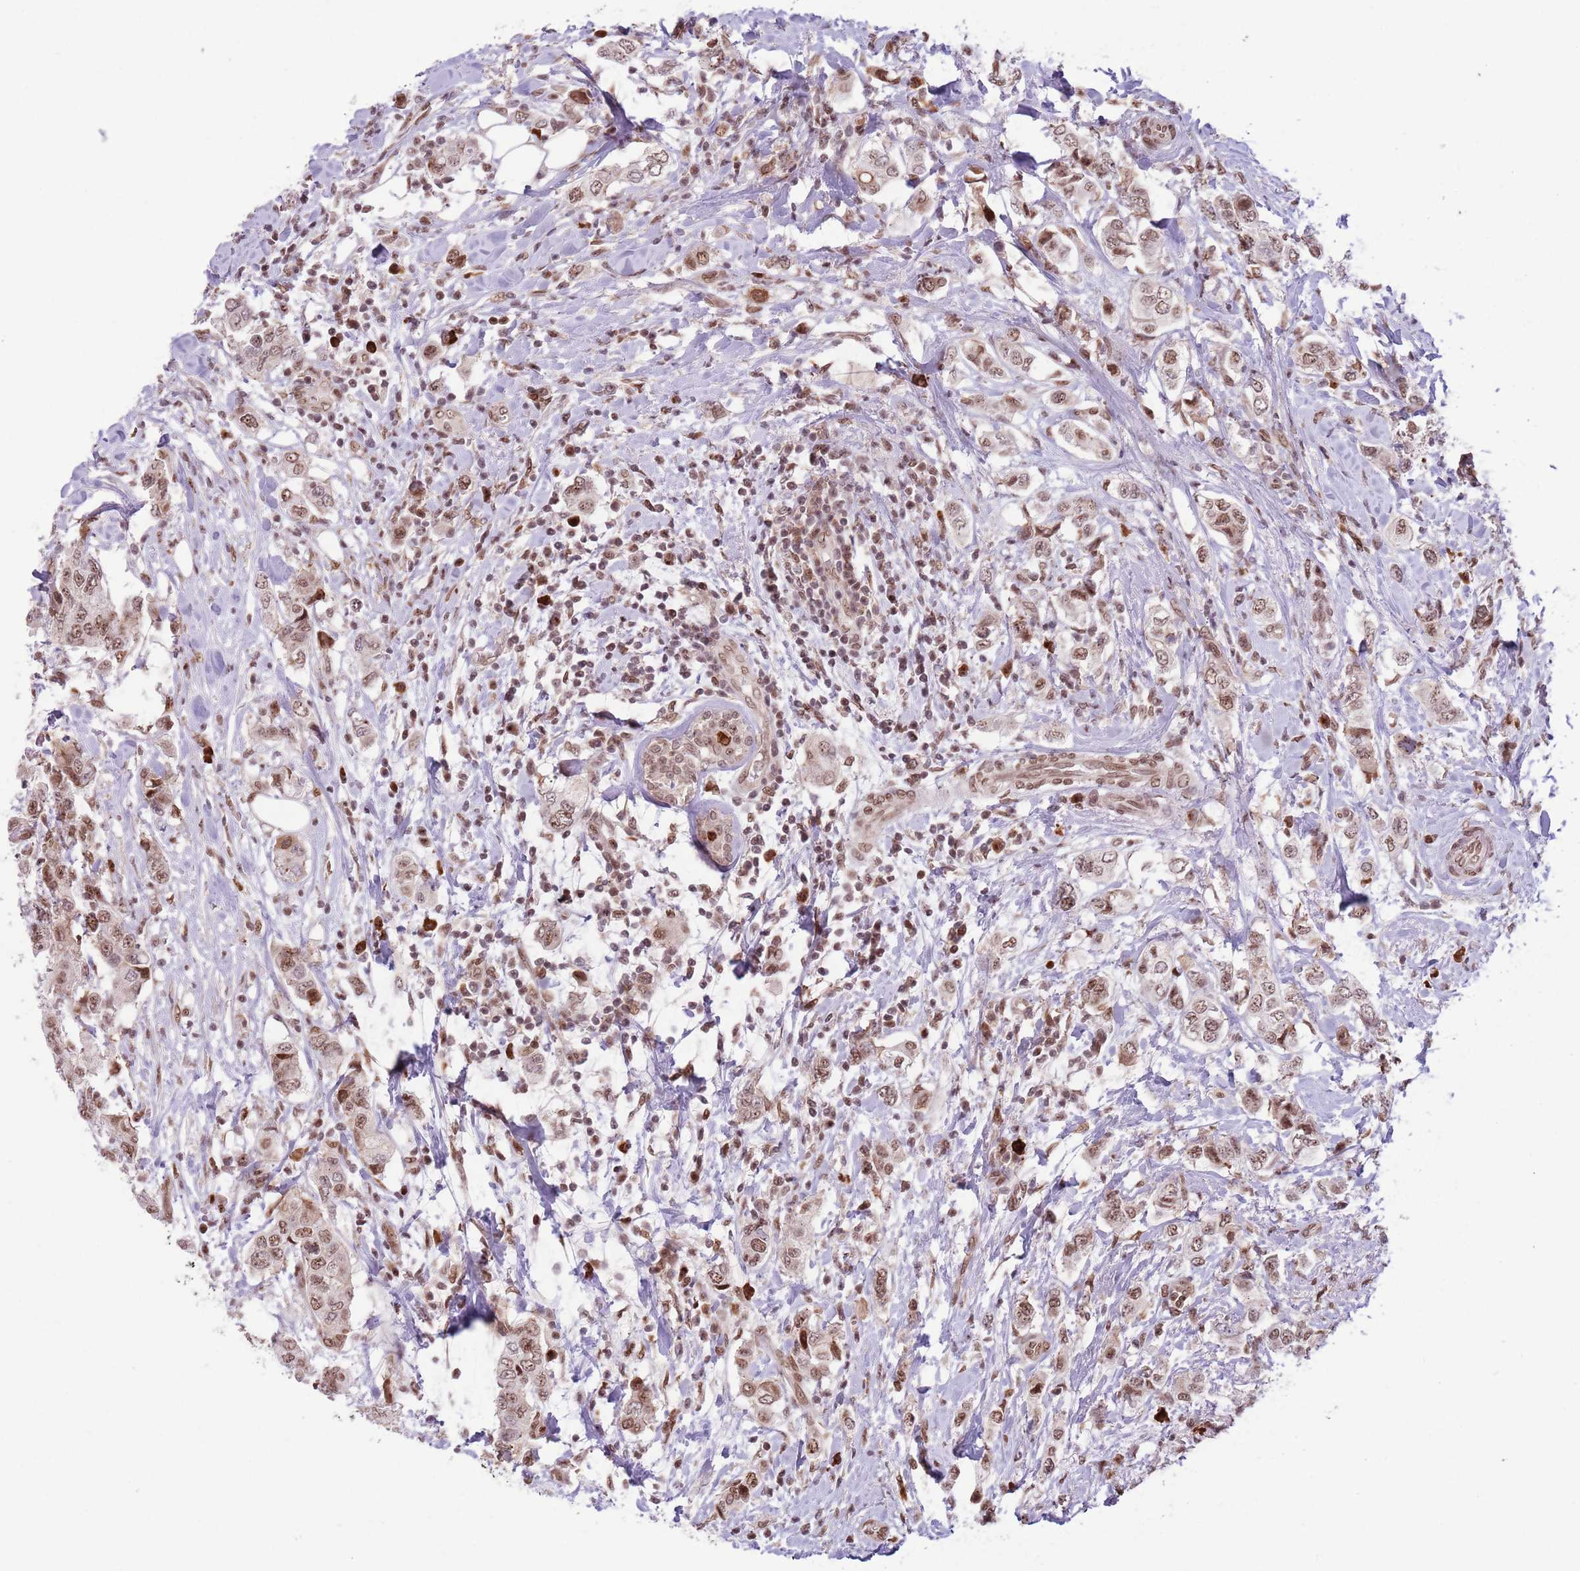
{"staining": {"intensity": "moderate", "quantity": ">75%", "location": "nuclear"}, "tissue": "breast cancer", "cell_type": "Tumor cells", "image_type": "cancer", "snomed": [{"axis": "morphology", "description": "Lobular carcinoma"}, {"axis": "topography", "description": "Breast"}], "caption": "Breast cancer (lobular carcinoma) stained for a protein demonstrates moderate nuclear positivity in tumor cells.", "gene": "SIPA1L3", "patient": {"sex": "female", "age": 51}}